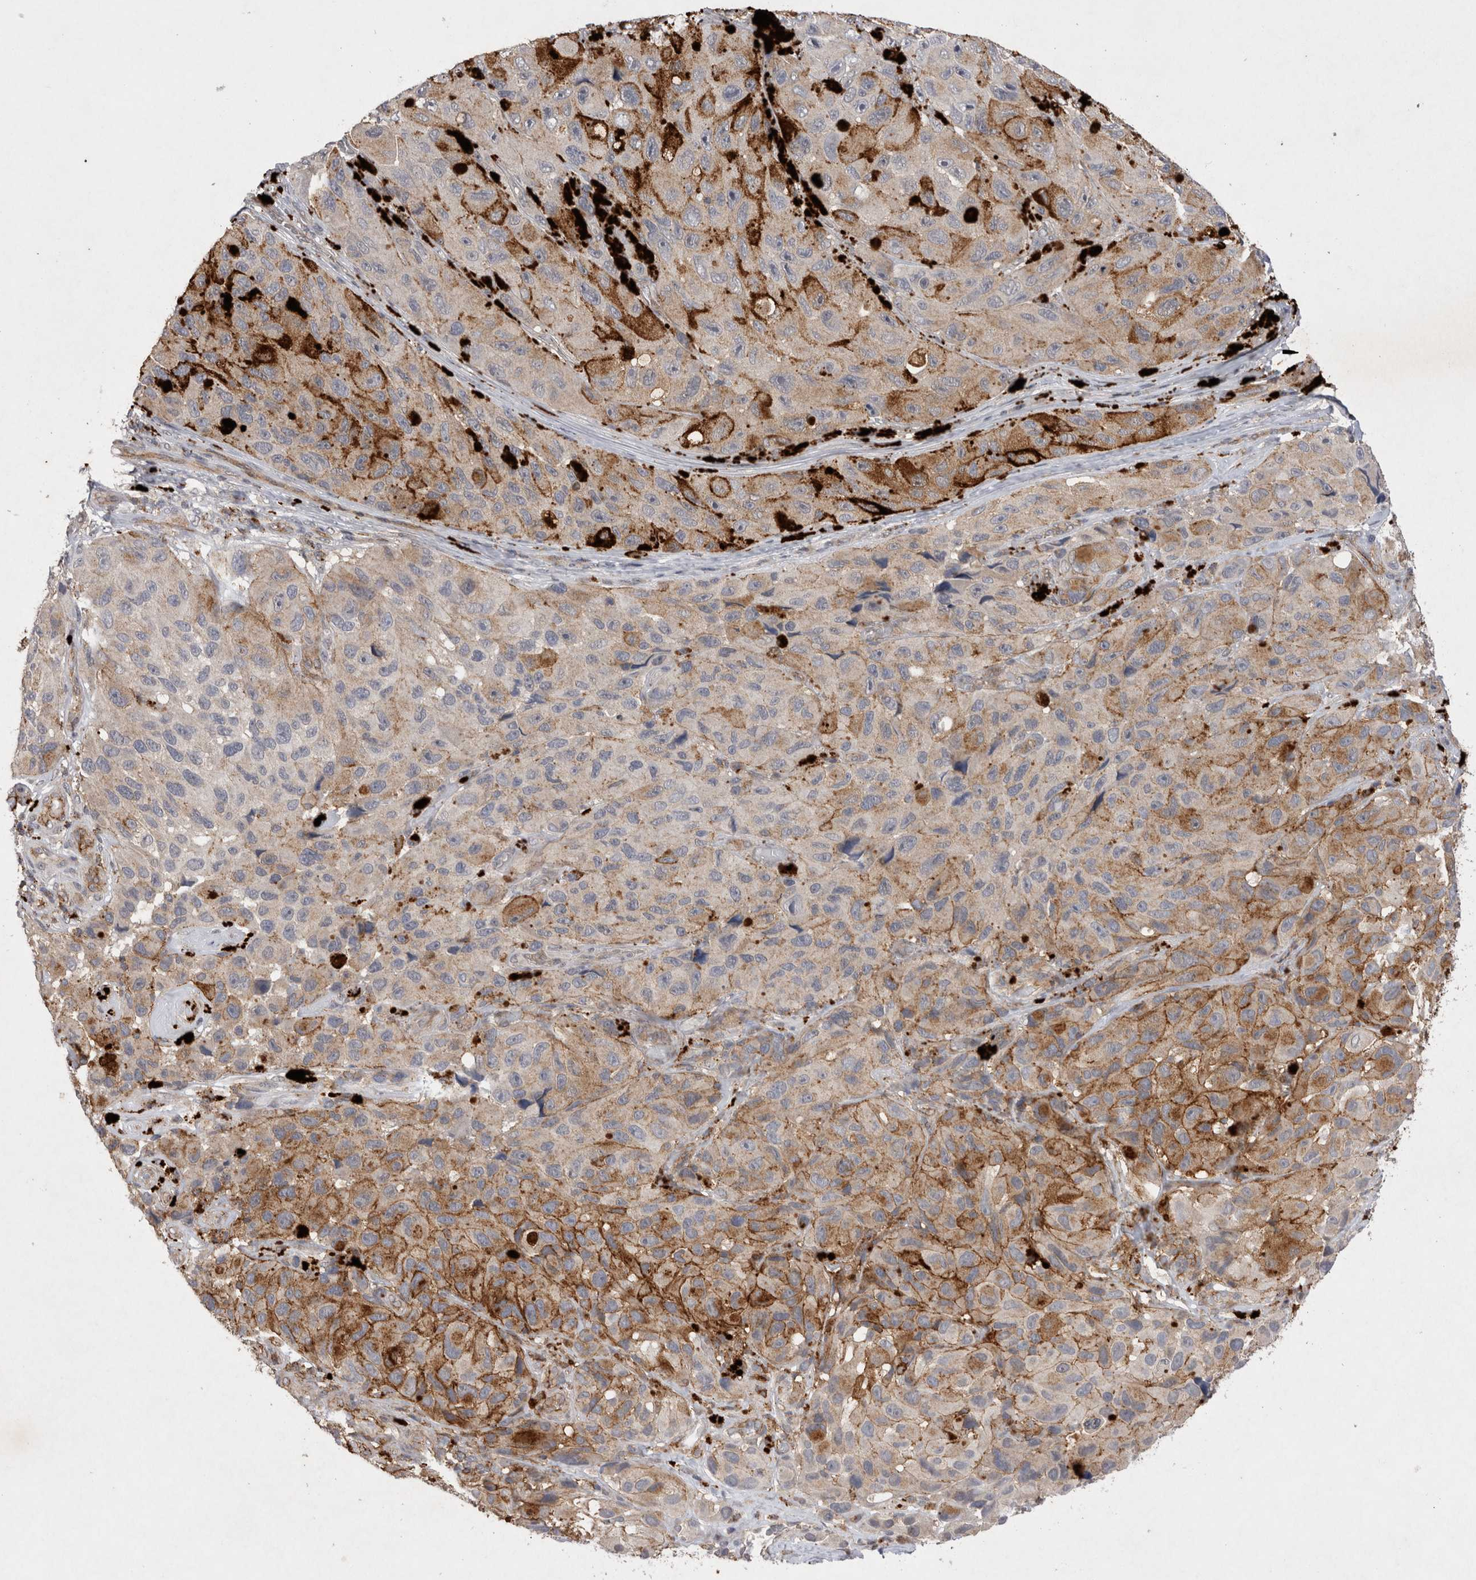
{"staining": {"intensity": "negative", "quantity": "none", "location": "none"}, "tissue": "melanoma", "cell_type": "Tumor cells", "image_type": "cancer", "snomed": [{"axis": "morphology", "description": "Malignant melanoma, NOS"}, {"axis": "topography", "description": "Skin"}], "caption": "This is a histopathology image of immunohistochemistry staining of malignant melanoma, which shows no expression in tumor cells.", "gene": "RASSF3", "patient": {"sex": "female", "age": 73}}